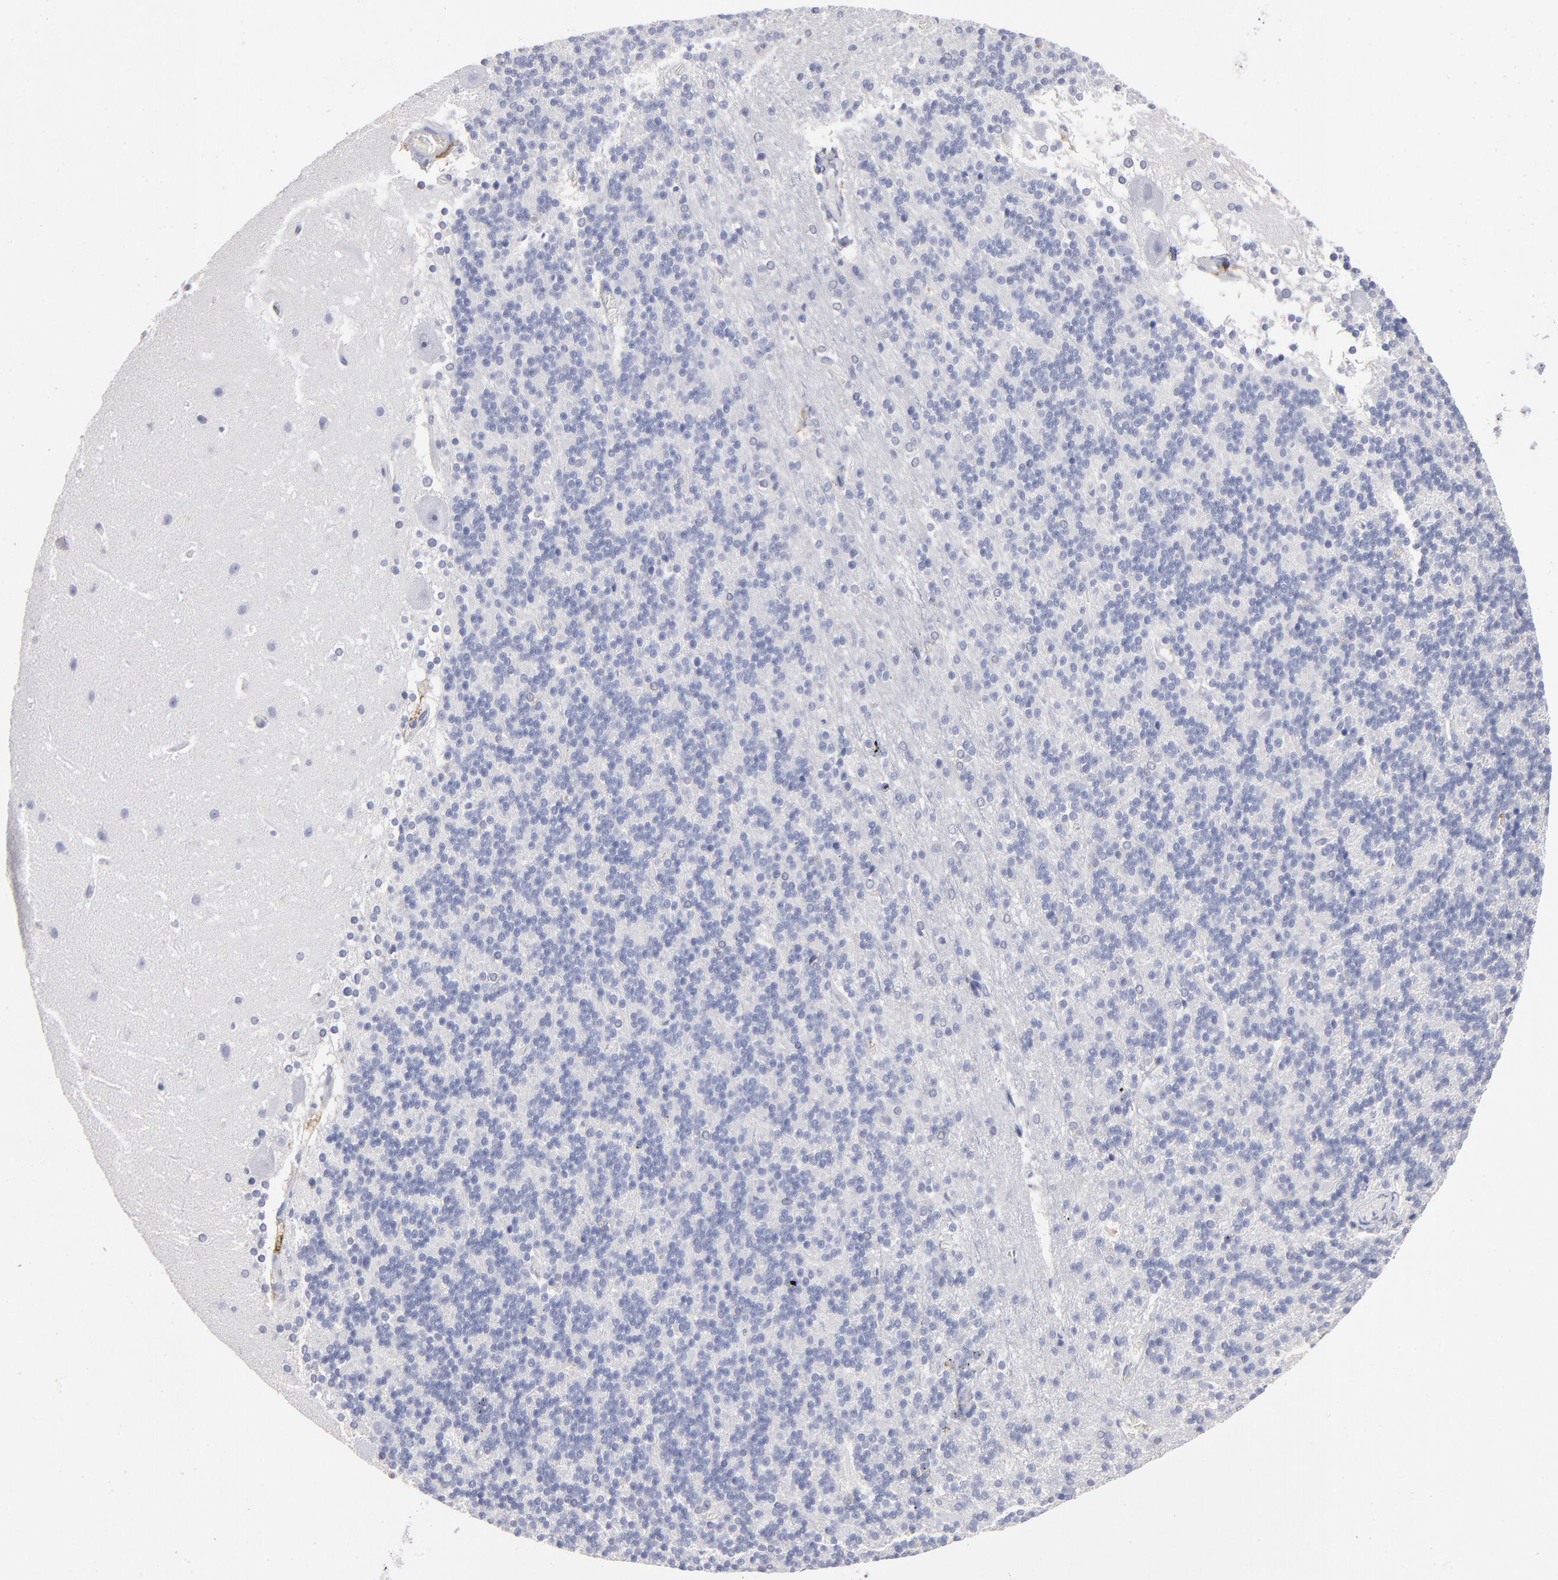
{"staining": {"intensity": "negative", "quantity": "none", "location": "none"}, "tissue": "cerebellum", "cell_type": "Cells in granular layer", "image_type": "normal", "snomed": [{"axis": "morphology", "description": "Normal tissue, NOS"}, {"axis": "topography", "description": "Cerebellum"}], "caption": "This is a photomicrograph of immunohistochemistry staining of unremarkable cerebellum, which shows no positivity in cells in granular layer. (Stains: DAB (3,3'-diaminobenzidine) IHC with hematoxylin counter stain, Microscopy: brightfield microscopy at high magnification).", "gene": "CD180", "patient": {"sex": "female", "age": 19}}